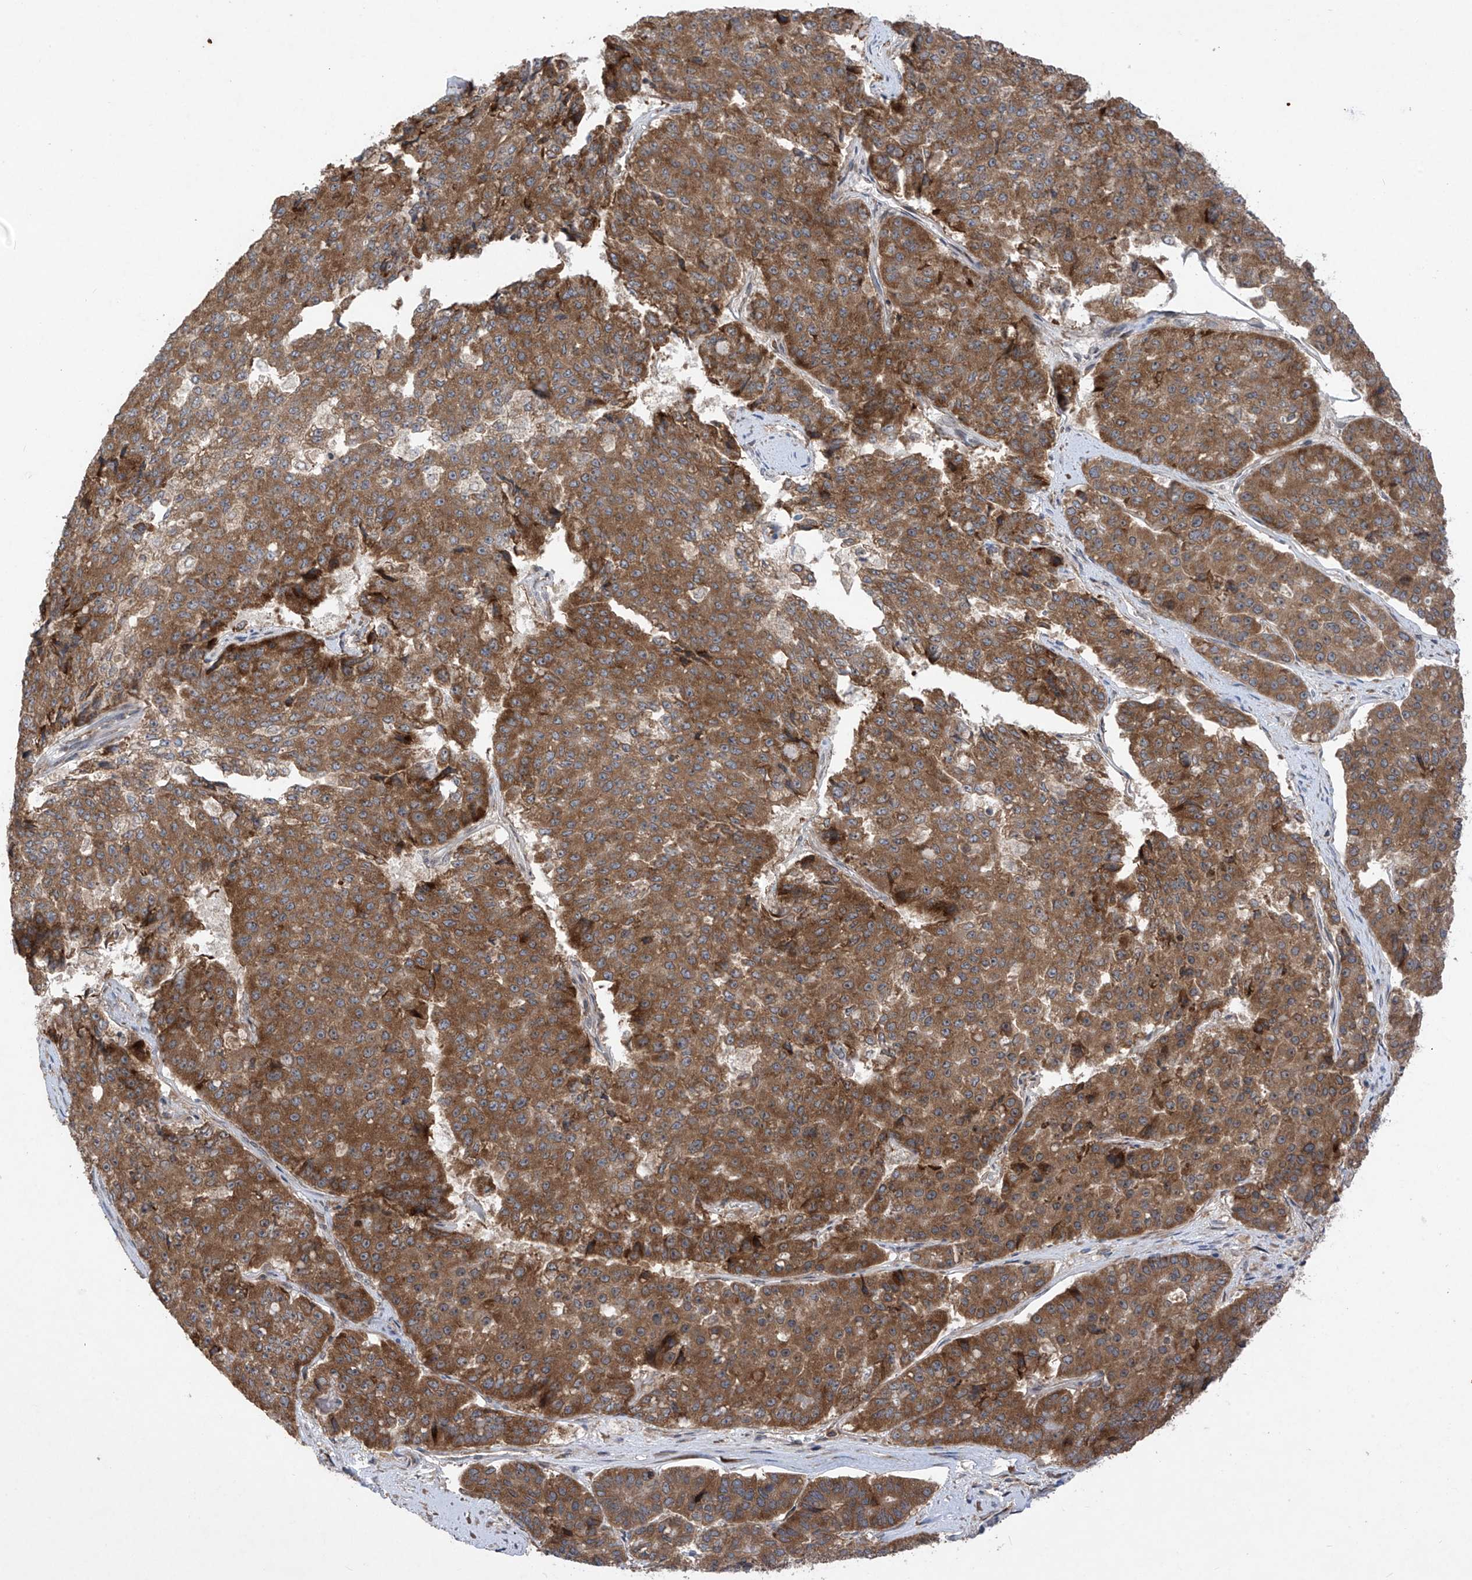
{"staining": {"intensity": "moderate", "quantity": ">75%", "location": "cytoplasmic/membranous"}, "tissue": "pancreatic cancer", "cell_type": "Tumor cells", "image_type": "cancer", "snomed": [{"axis": "morphology", "description": "Adenocarcinoma, NOS"}, {"axis": "topography", "description": "Pancreas"}], "caption": "Protein analysis of pancreatic cancer (adenocarcinoma) tissue shows moderate cytoplasmic/membranous positivity in approximately >75% of tumor cells.", "gene": "RPL34", "patient": {"sex": "male", "age": 50}}